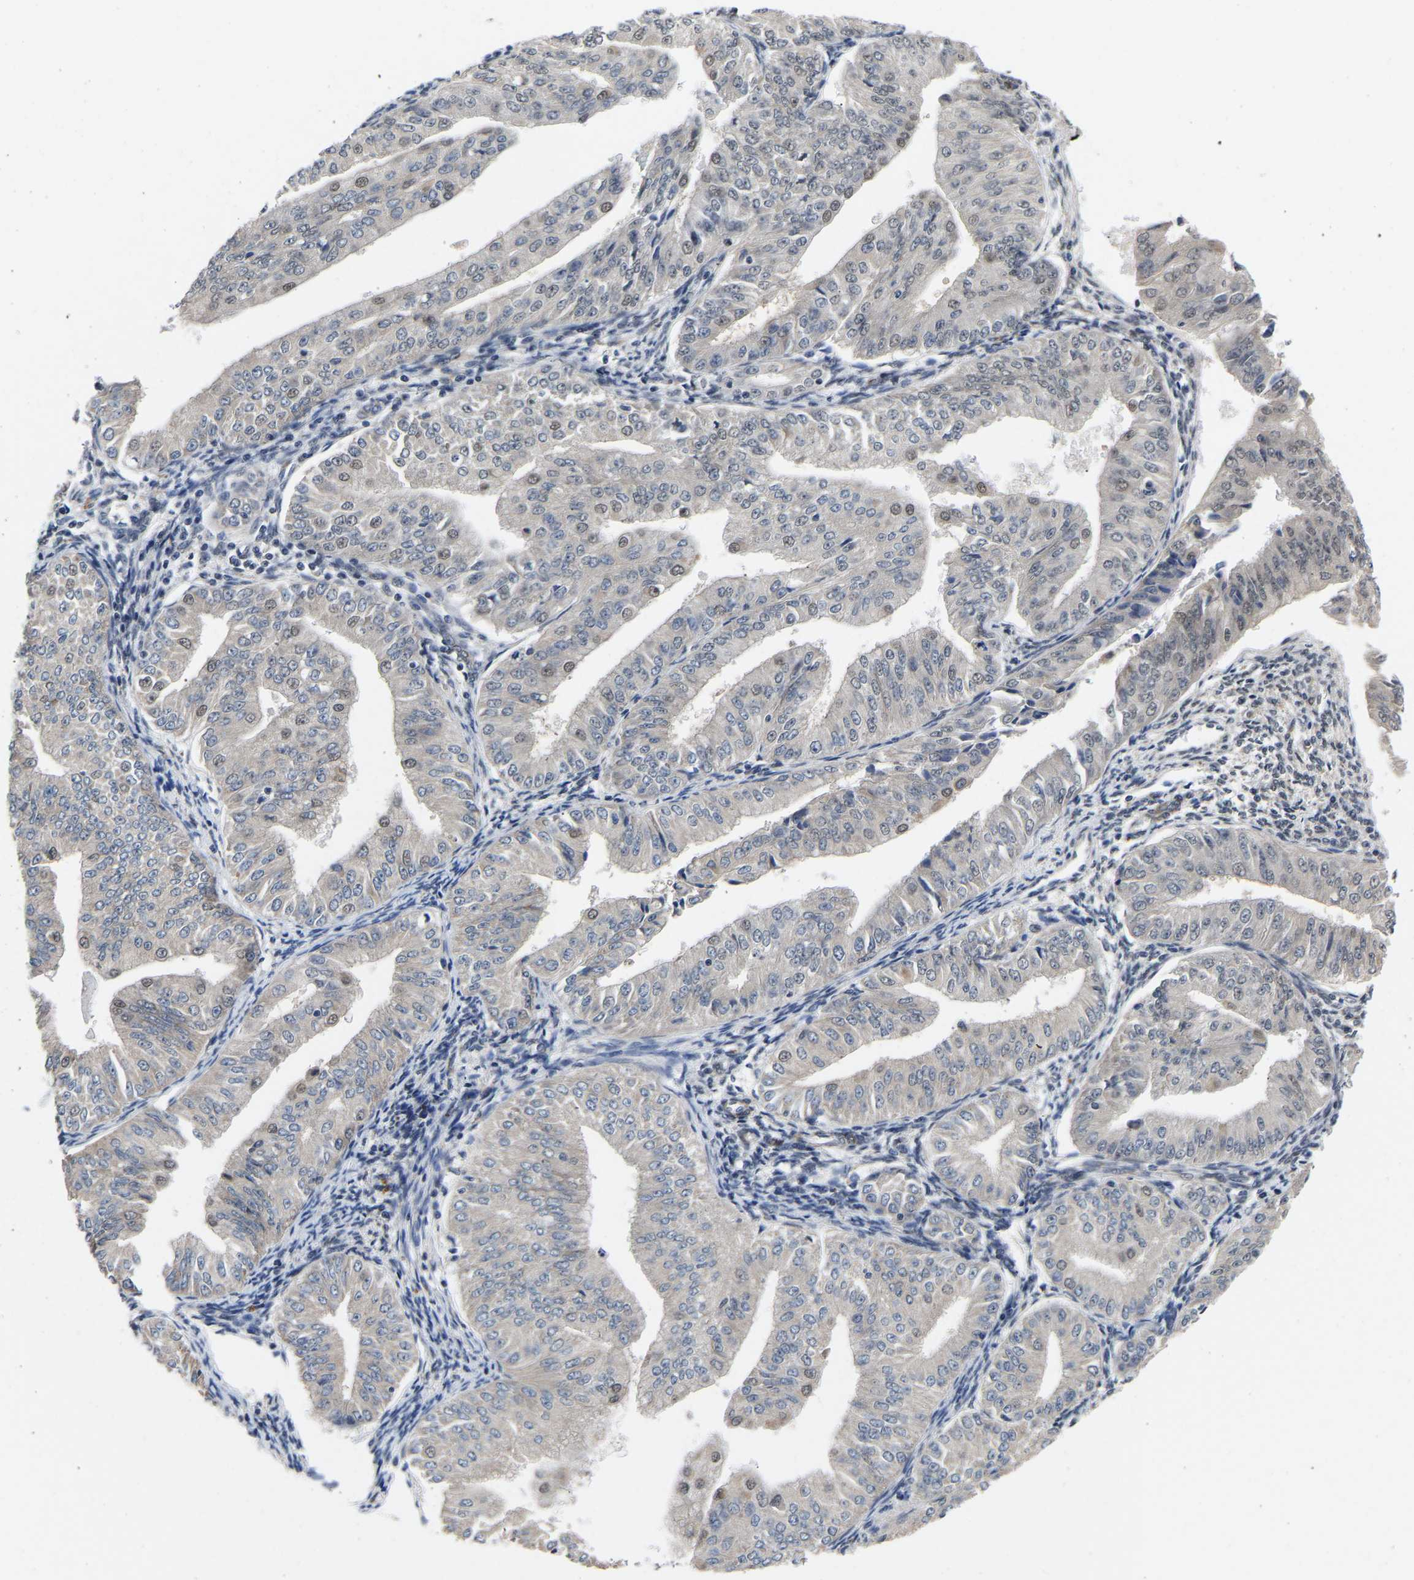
{"staining": {"intensity": "negative", "quantity": "none", "location": "none"}, "tissue": "endometrial cancer", "cell_type": "Tumor cells", "image_type": "cancer", "snomed": [{"axis": "morphology", "description": "Normal tissue, NOS"}, {"axis": "morphology", "description": "Adenocarcinoma, NOS"}, {"axis": "topography", "description": "Endometrium"}], "caption": "There is no significant staining in tumor cells of endometrial cancer.", "gene": "METTL16", "patient": {"sex": "female", "age": 53}}